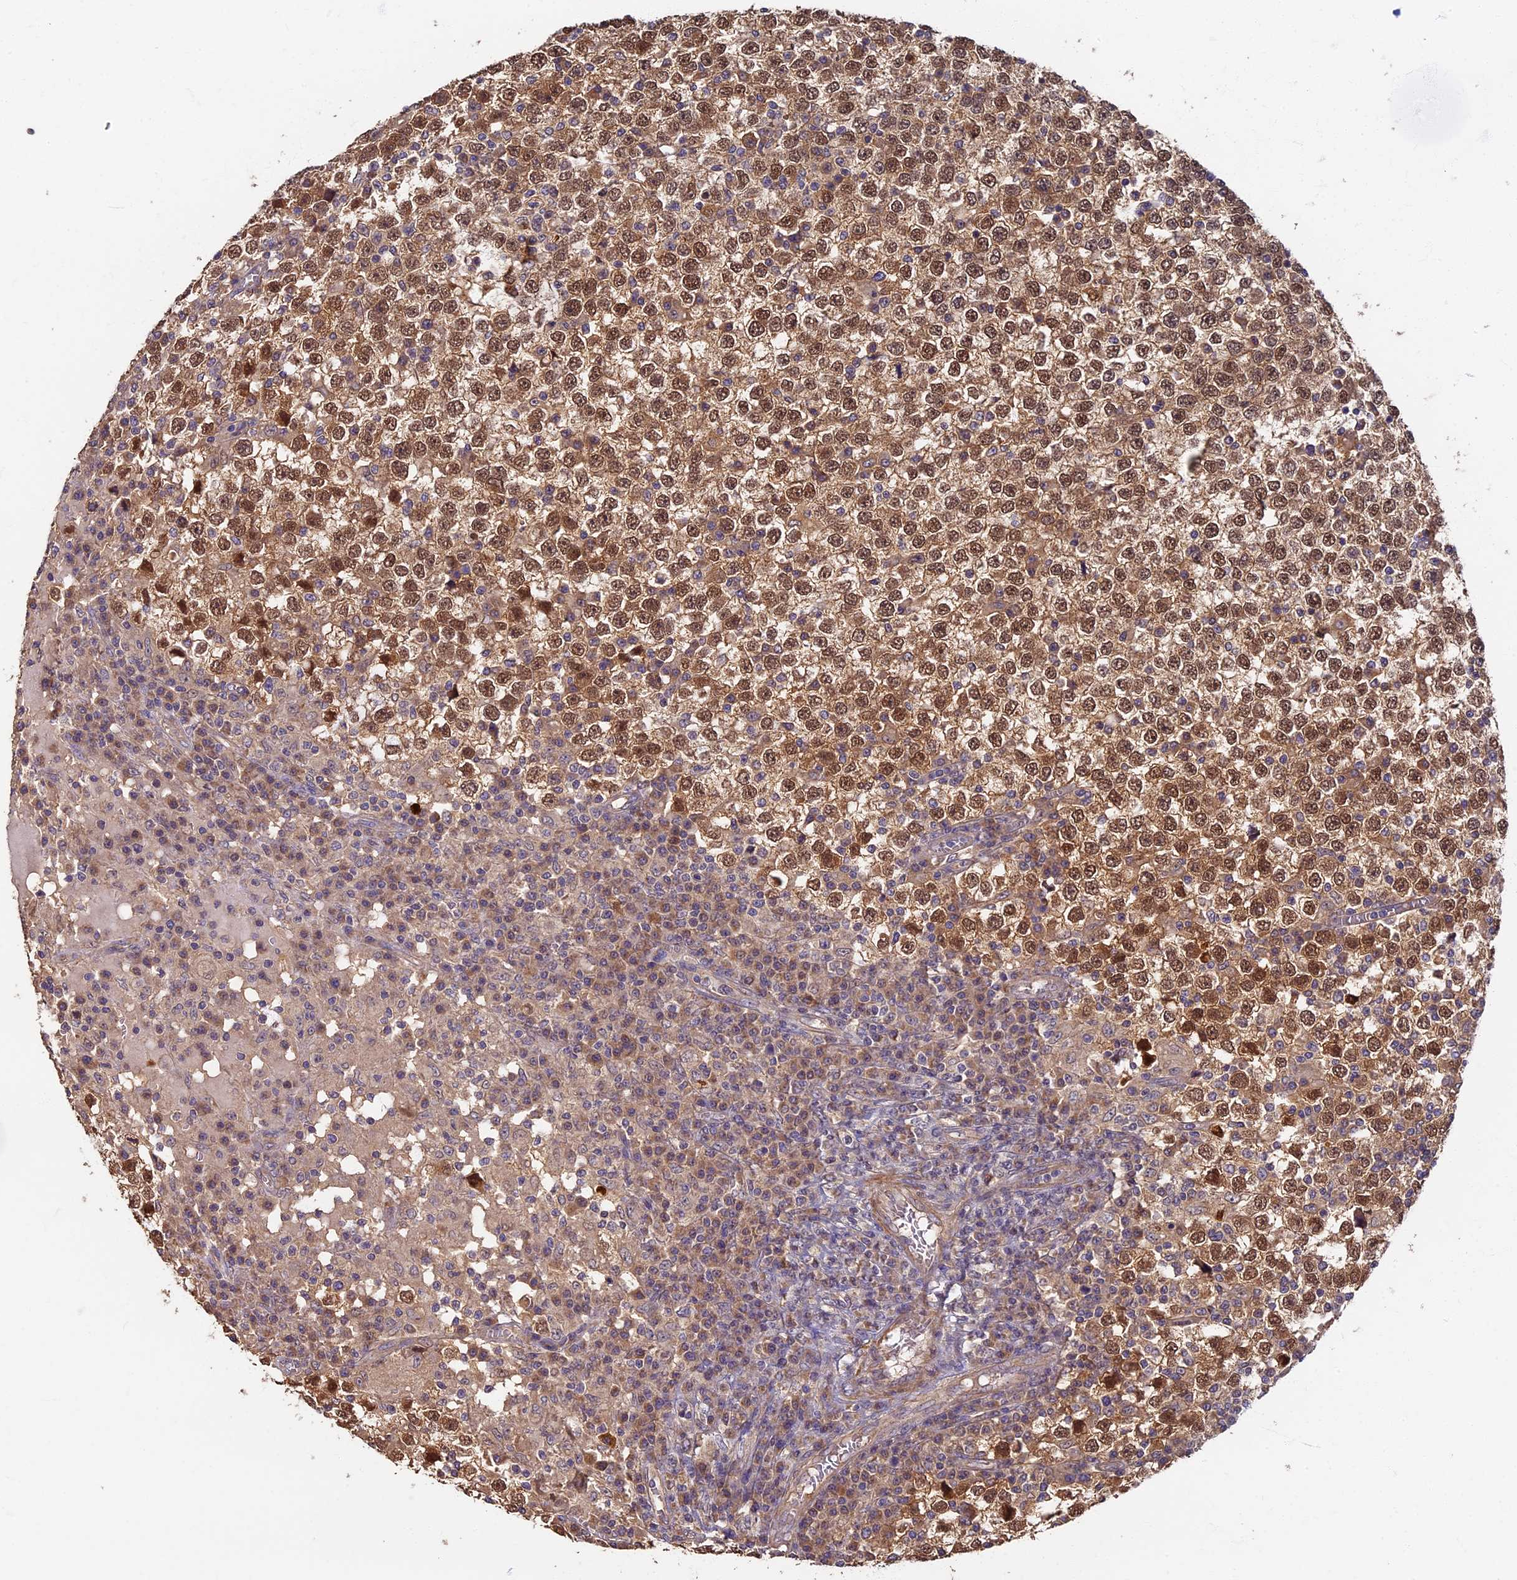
{"staining": {"intensity": "moderate", "quantity": ">75%", "location": "cytoplasmic/membranous,nuclear"}, "tissue": "testis cancer", "cell_type": "Tumor cells", "image_type": "cancer", "snomed": [{"axis": "morphology", "description": "Seminoma, NOS"}, {"axis": "topography", "description": "Testis"}], "caption": "Protein analysis of testis cancer (seminoma) tissue exhibits moderate cytoplasmic/membranous and nuclear positivity in about >75% of tumor cells. The protein is stained brown, and the nuclei are stained in blue (DAB IHC with brightfield microscopy, high magnification).", "gene": "RSPH3", "patient": {"sex": "male", "age": 65}}